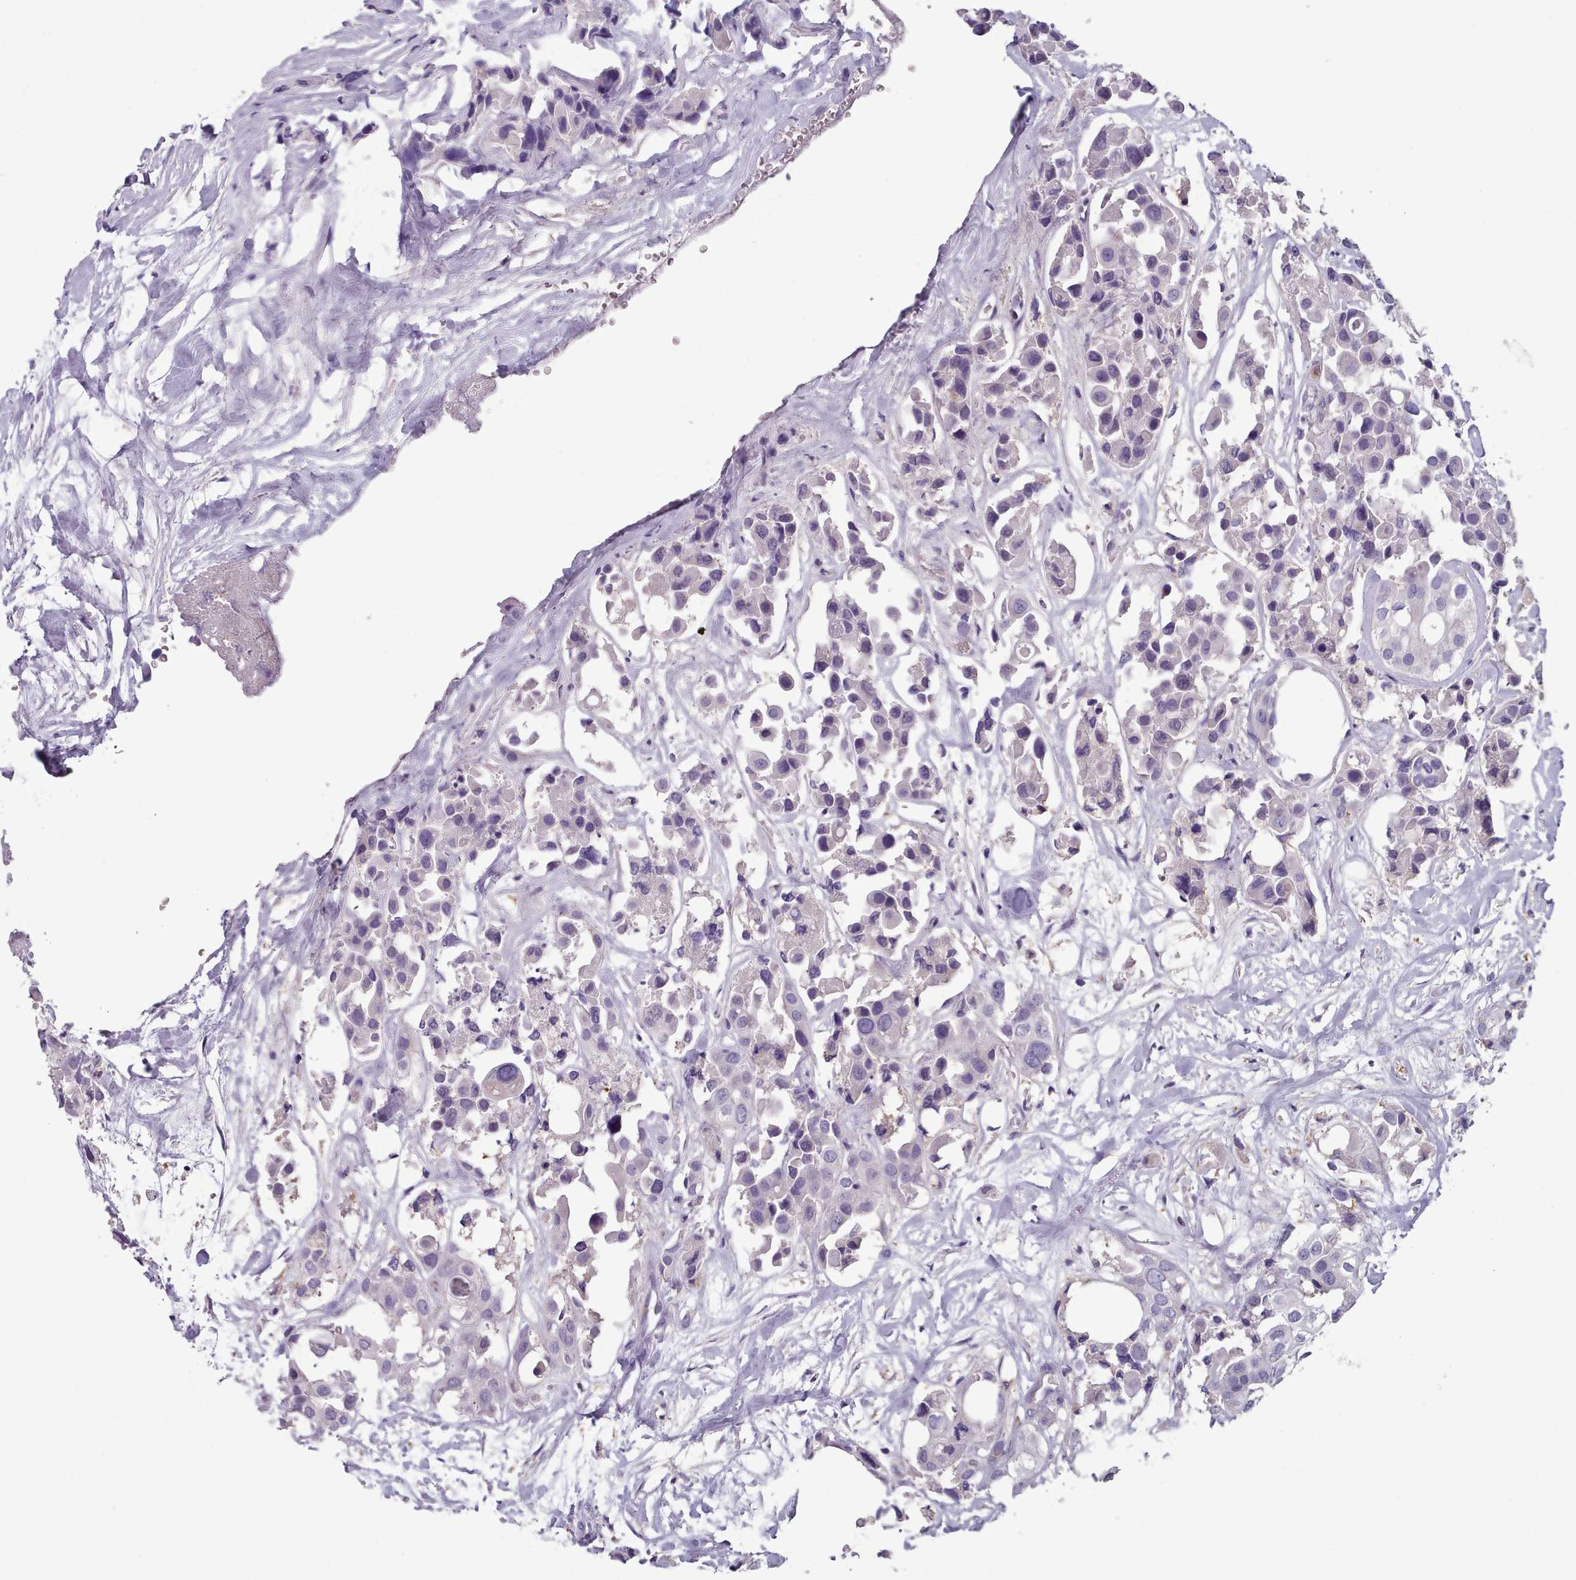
{"staining": {"intensity": "negative", "quantity": "none", "location": "none"}, "tissue": "urothelial cancer", "cell_type": "Tumor cells", "image_type": "cancer", "snomed": [{"axis": "morphology", "description": "Urothelial carcinoma, High grade"}, {"axis": "topography", "description": "Urinary bladder"}], "caption": "The histopathology image reveals no significant expression in tumor cells of urothelial cancer.", "gene": "RAC2", "patient": {"sex": "male", "age": 64}}